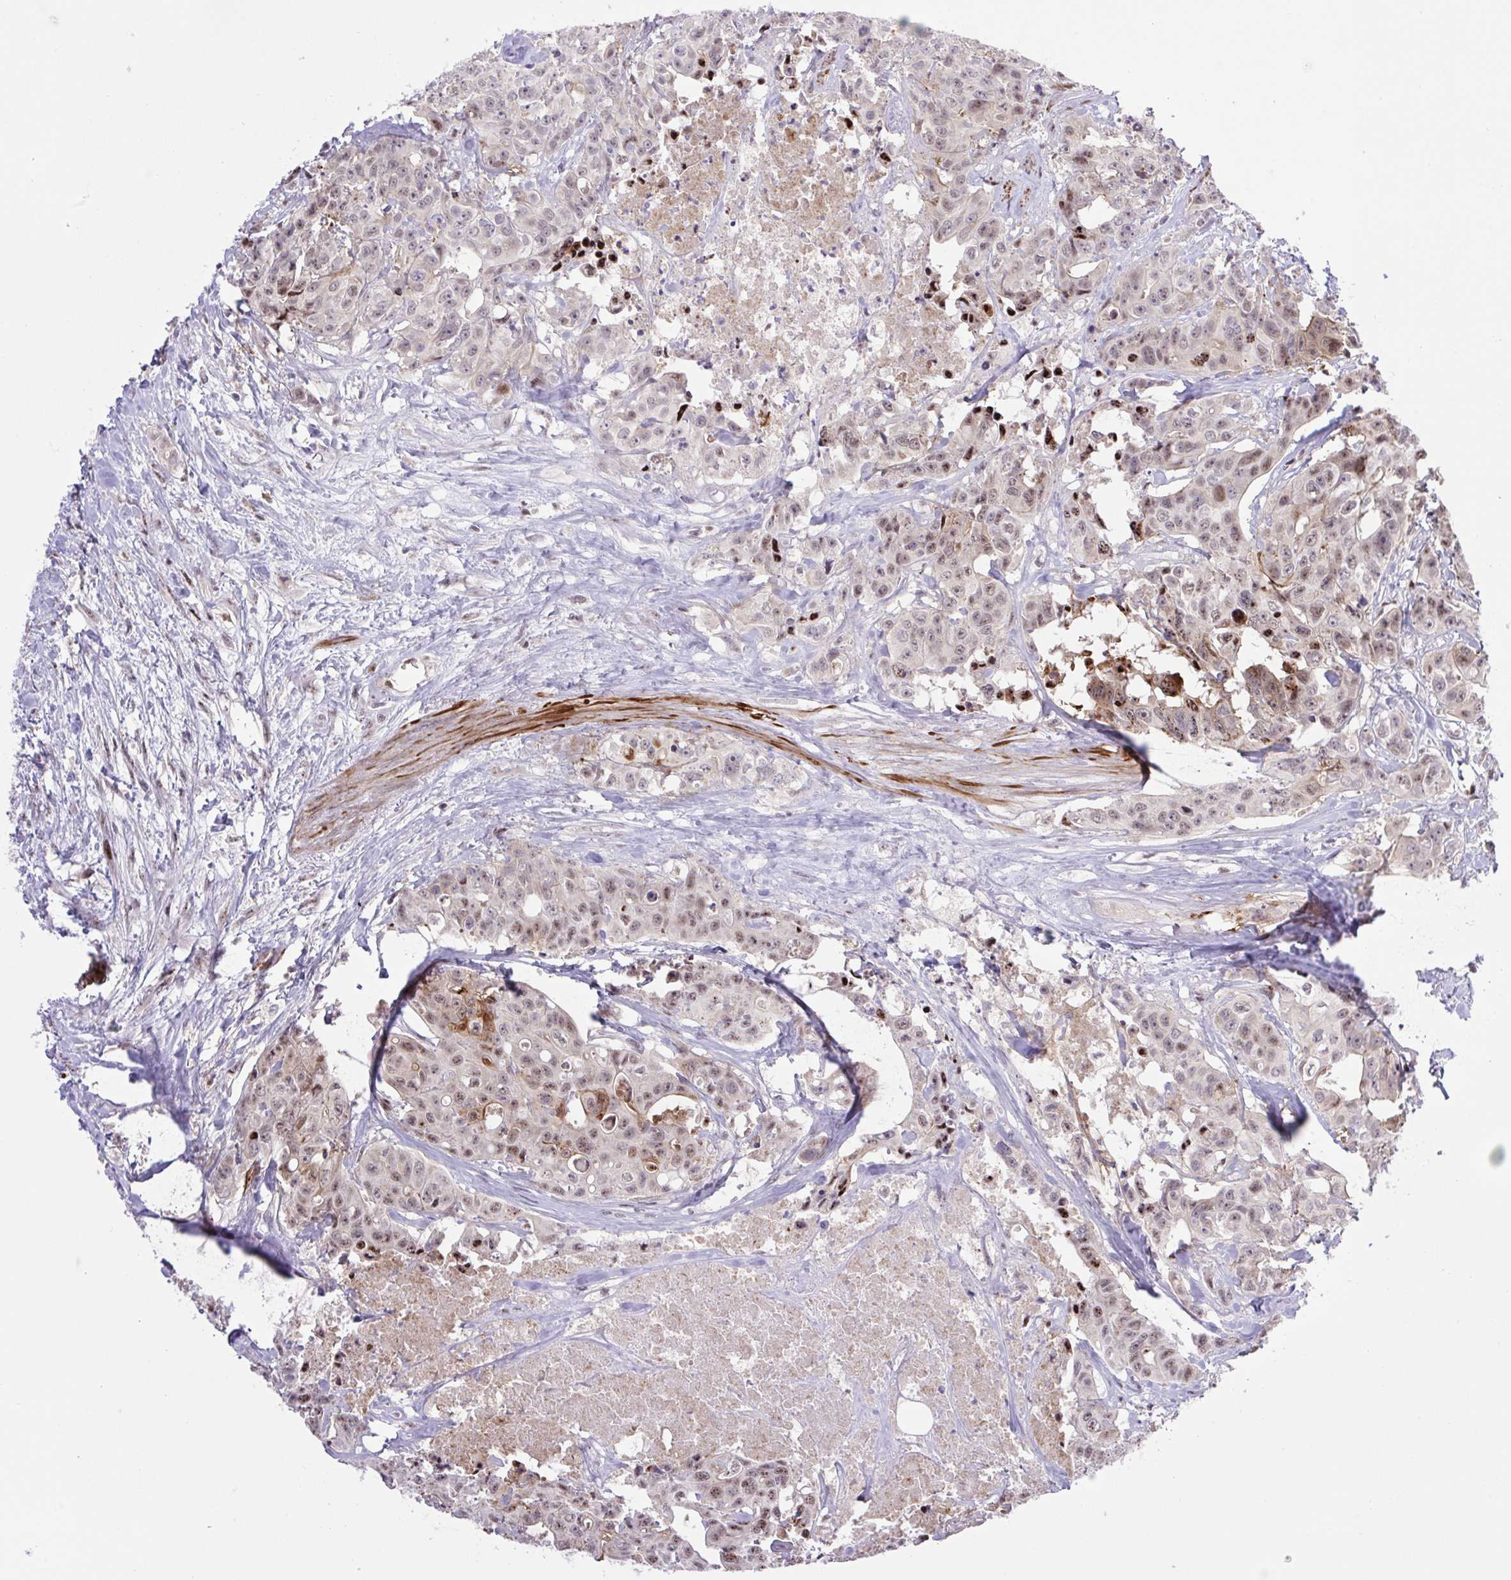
{"staining": {"intensity": "weak", "quantity": "25%-75%", "location": "nuclear"}, "tissue": "colorectal cancer", "cell_type": "Tumor cells", "image_type": "cancer", "snomed": [{"axis": "morphology", "description": "Adenocarcinoma, NOS"}, {"axis": "topography", "description": "Rectum"}], "caption": "A high-resolution image shows IHC staining of colorectal cancer, which shows weak nuclear expression in approximately 25%-75% of tumor cells.", "gene": "ERG", "patient": {"sex": "female", "age": 62}}